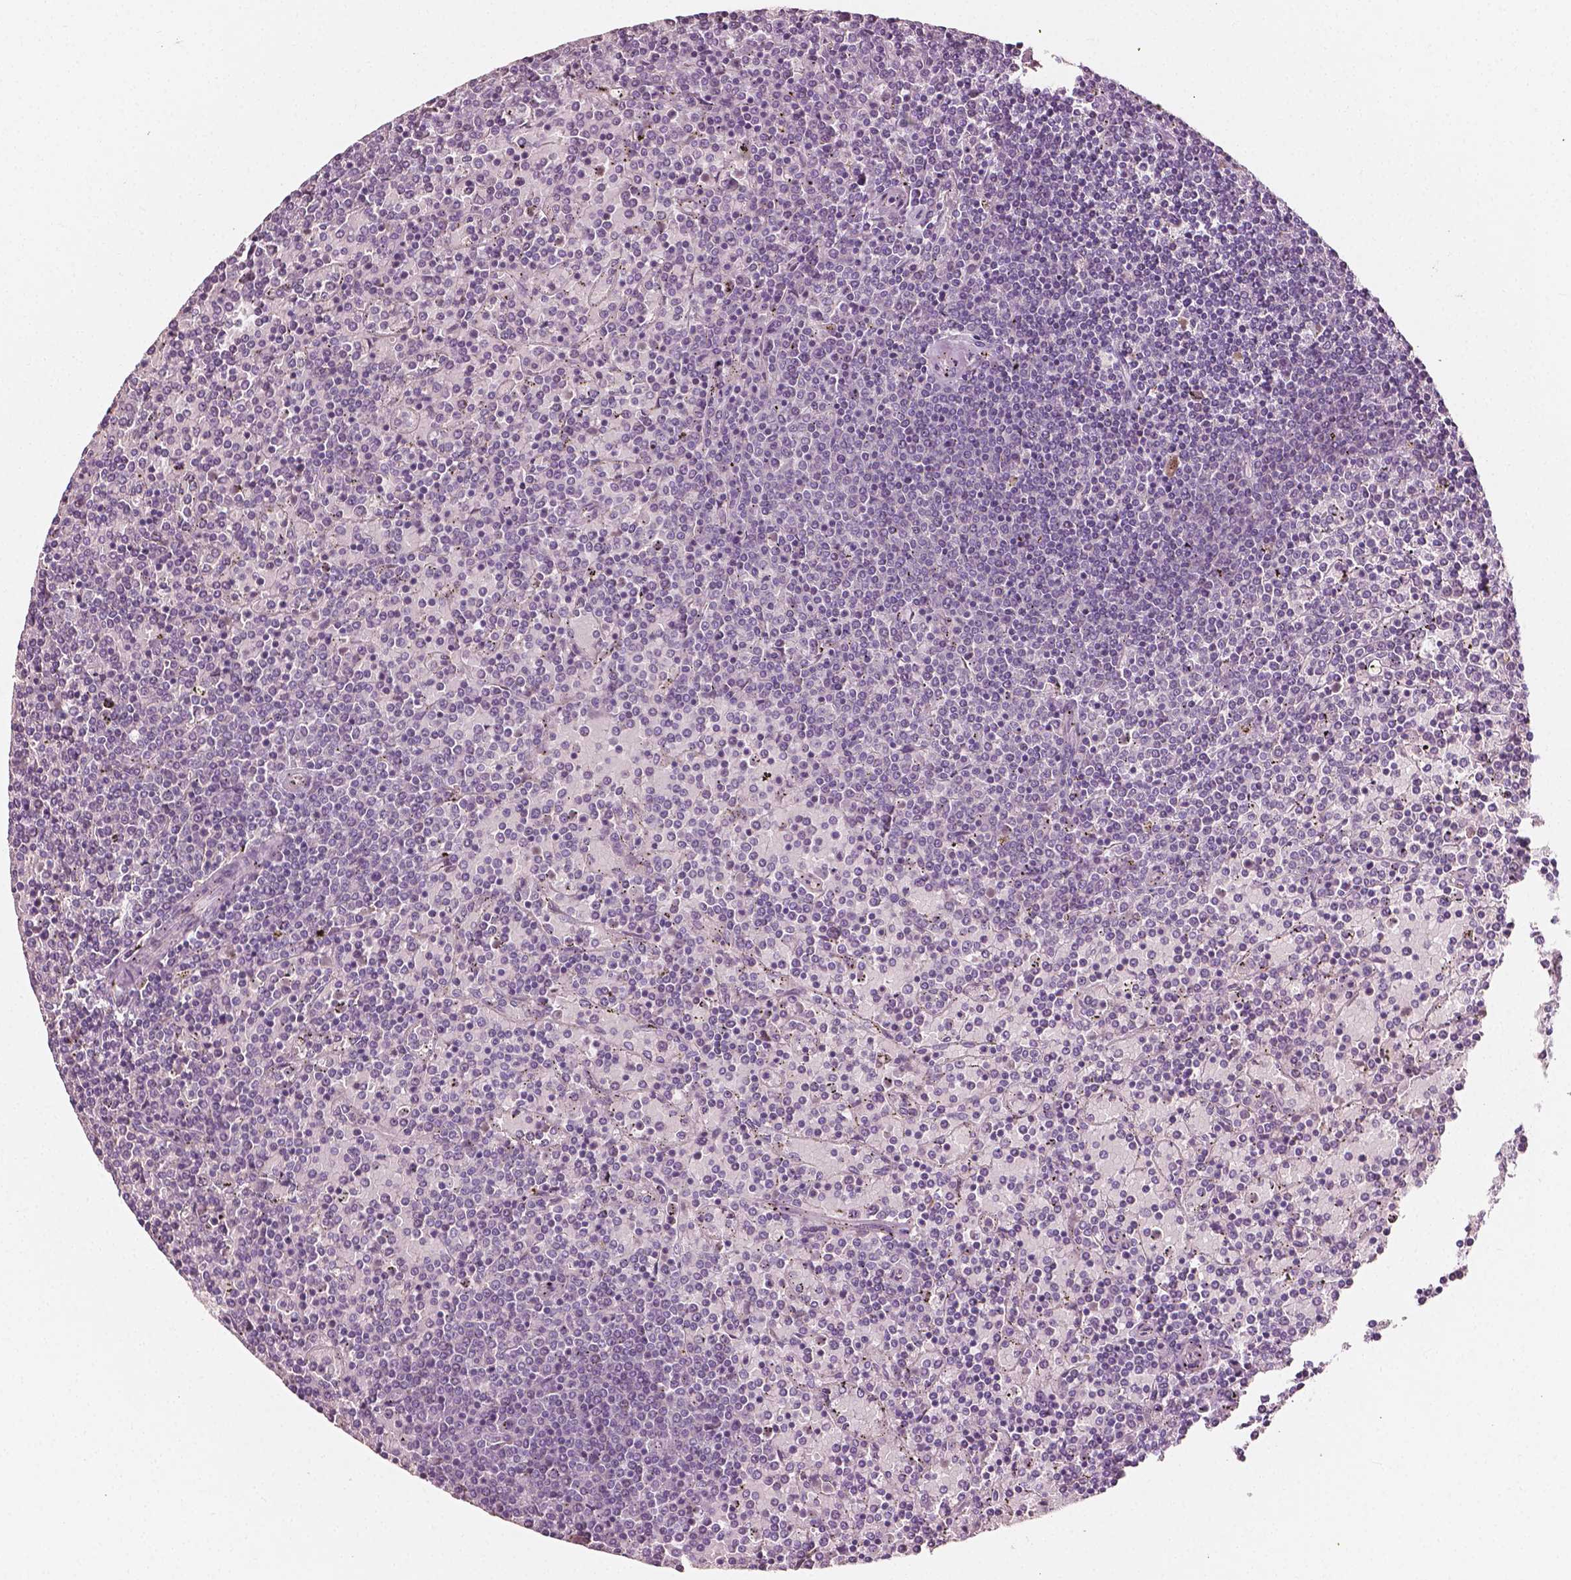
{"staining": {"intensity": "negative", "quantity": "none", "location": "none"}, "tissue": "lymphoma", "cell_type": "Tumor cells", "image_type": "cancer", "snomed": [{"axis": "morphology", "description": "Malignant lymphoma, non-Hodgkin's type, Low grade"}, {"axis": "topography", "description": "Spleen"}], "caption": "A micrograph of malignant lymphoma, non-Hodgkin's type (low-grade) stained for a protein reveals no brown staining in tumor cells. (Brightfield microscopy of DAB IHC at high magnification).", "gene": "PLA2R1", "patient": {"sex": "female", "age": 77}}